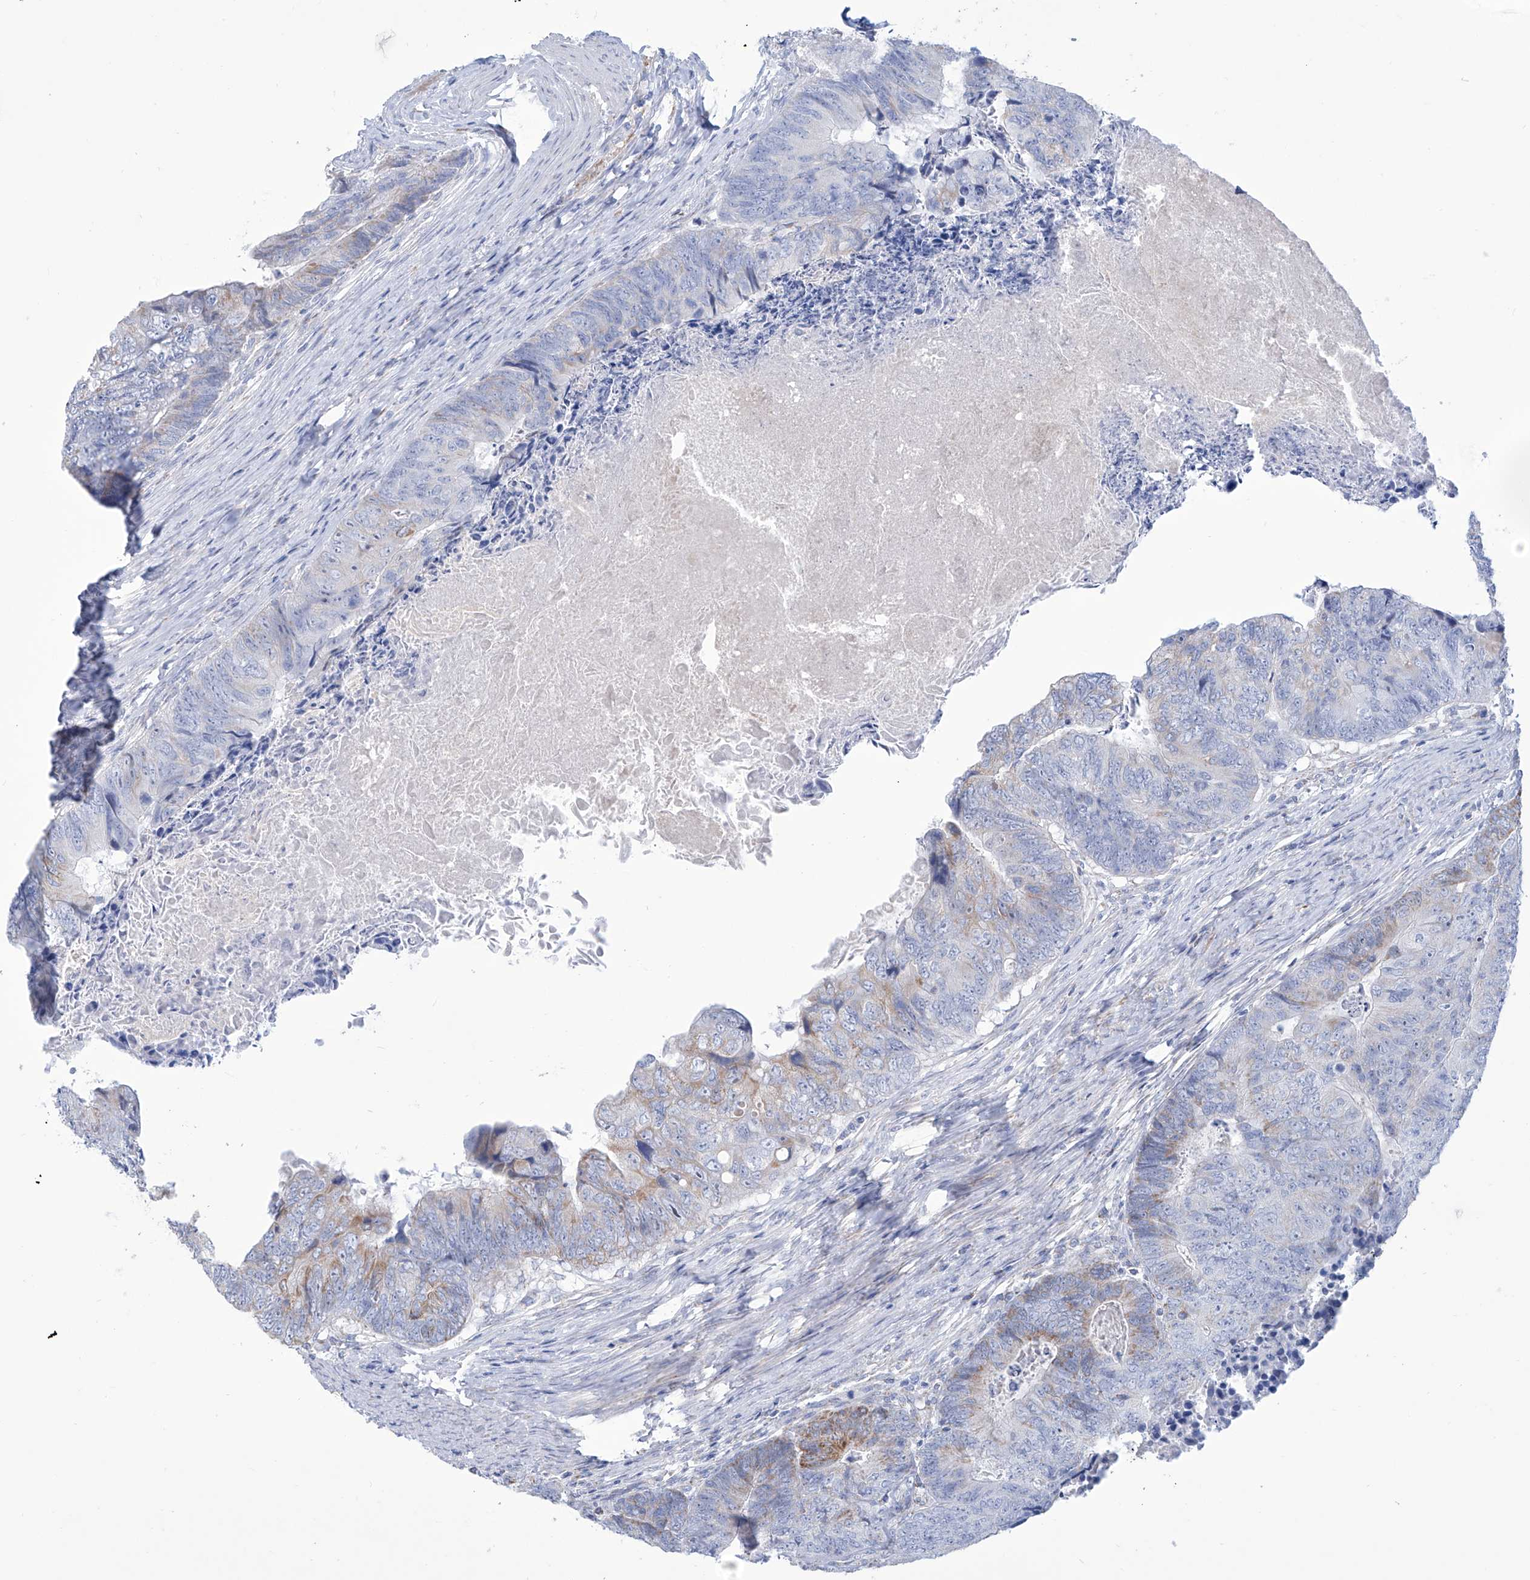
{"staining": {"intensity": "weak", "quantity": "<25%", "location": "cytoplasmic/membranous"}, "tissue": "colorectal cancer", "cell_type": "Tumor cells", "image_type": "cancer", "snomed": [{"axis": "morphology", "description": "Adenocarcinoma, NOS"}, {"axis": "topography", "description": "Colon"}], "caption": "Immunohistochemistry of human adenocarcinoma (colorectal) demonstrates no staining in tumor cells.", "gene": "ALDH6A1", "patient": {"sex": "female", "age": 67}}